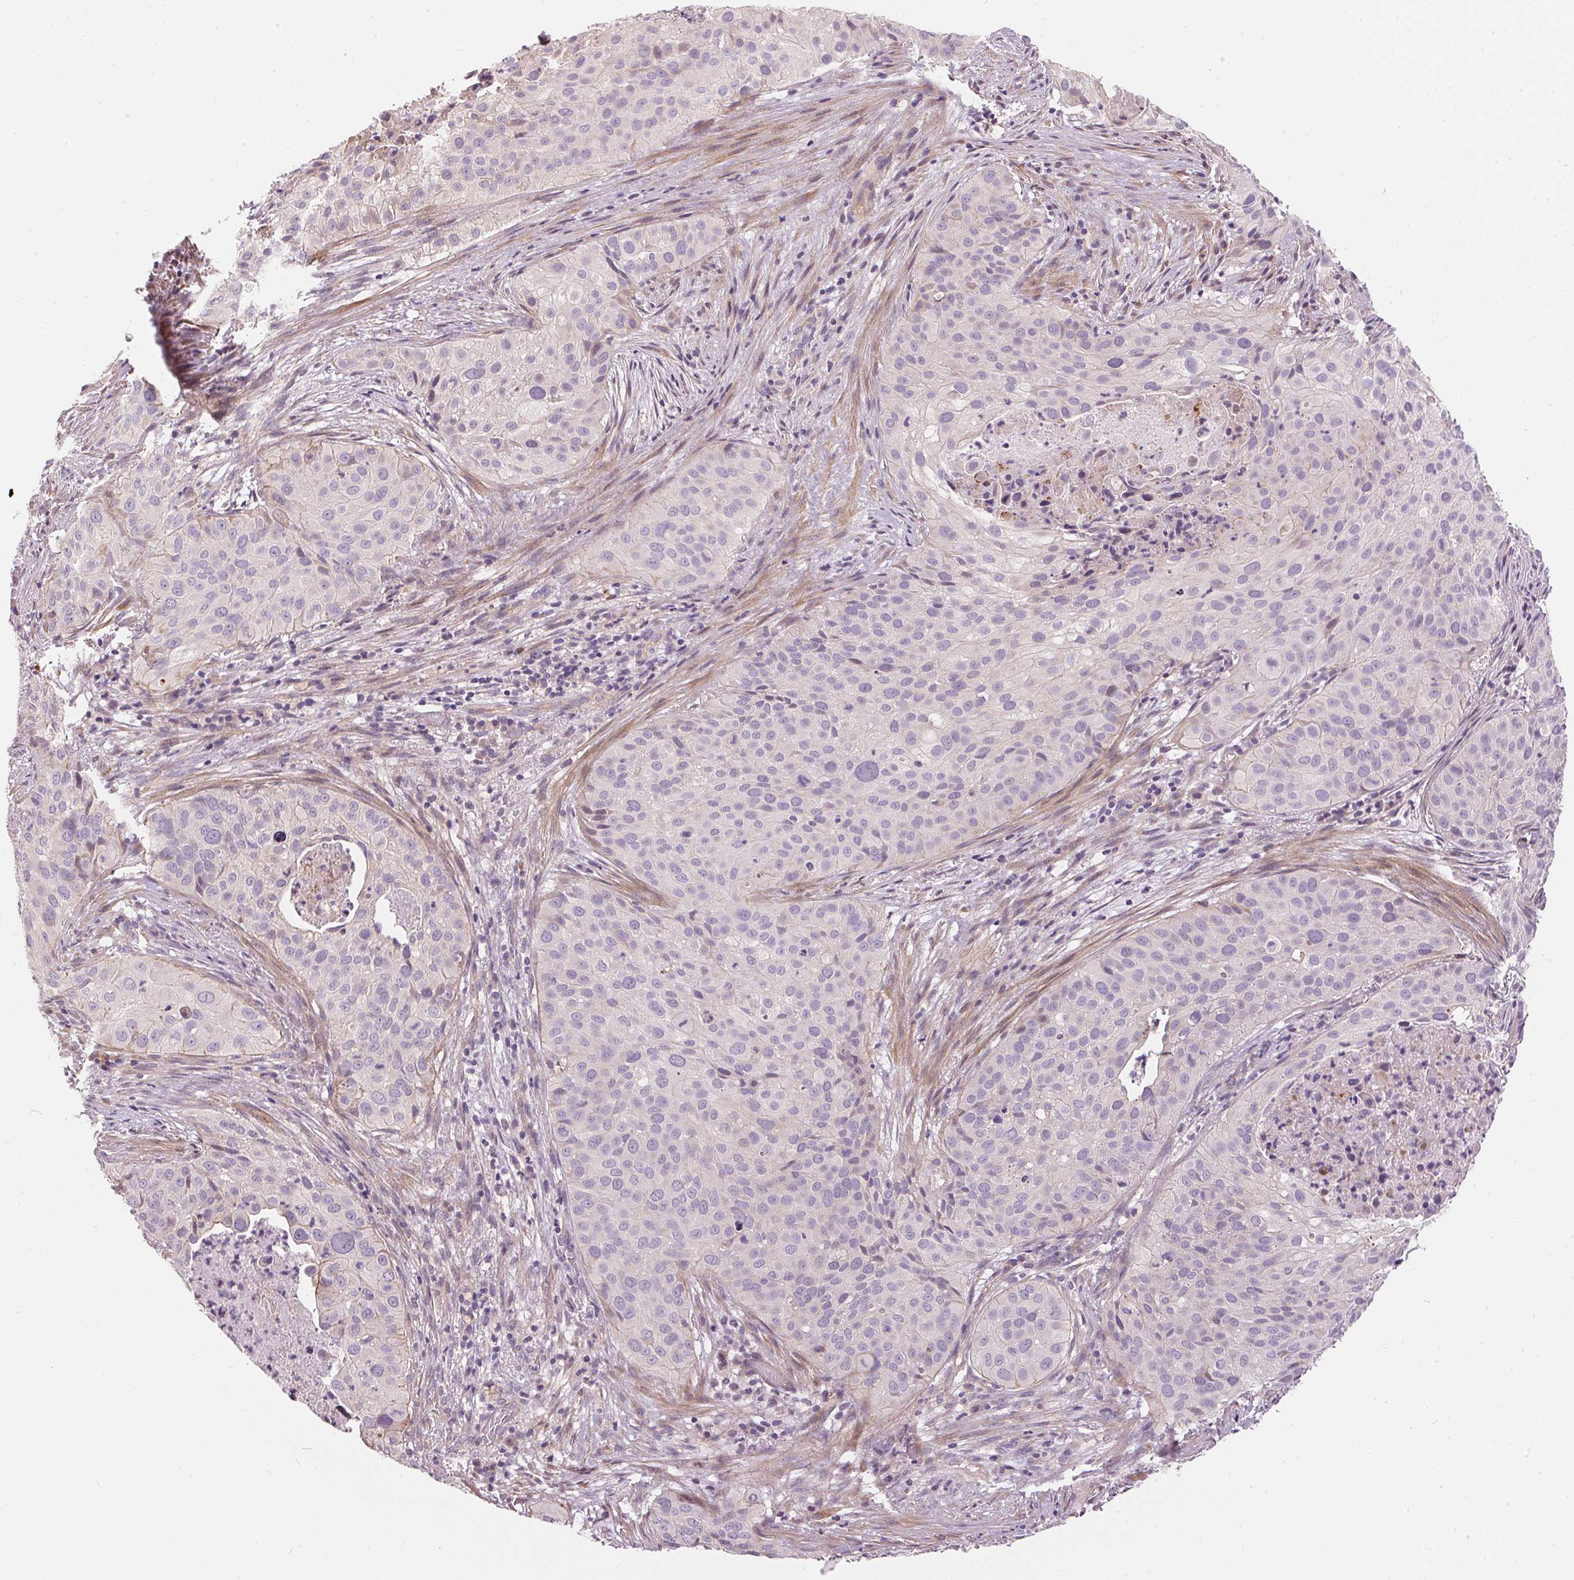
{"staining": {"intensity": "weak", "quantity": "<25%", "location": "cytoplasmic/membranous"}, "tissue": "cervical cancer", "cell_type": "Tumor cells", "image_type": "cancer", "snomed": [{"axis": "morphology", "description": "Squamous cell carcinoma, NOS"}, {"axis": "topography", "description": "Cervix"}], "caption": "Tumor cells are negative for brown protein staining in cervical squamous cell carcinoma.", "gene": "UNC13B", "patient": {"sex": "female", "age": 38}}